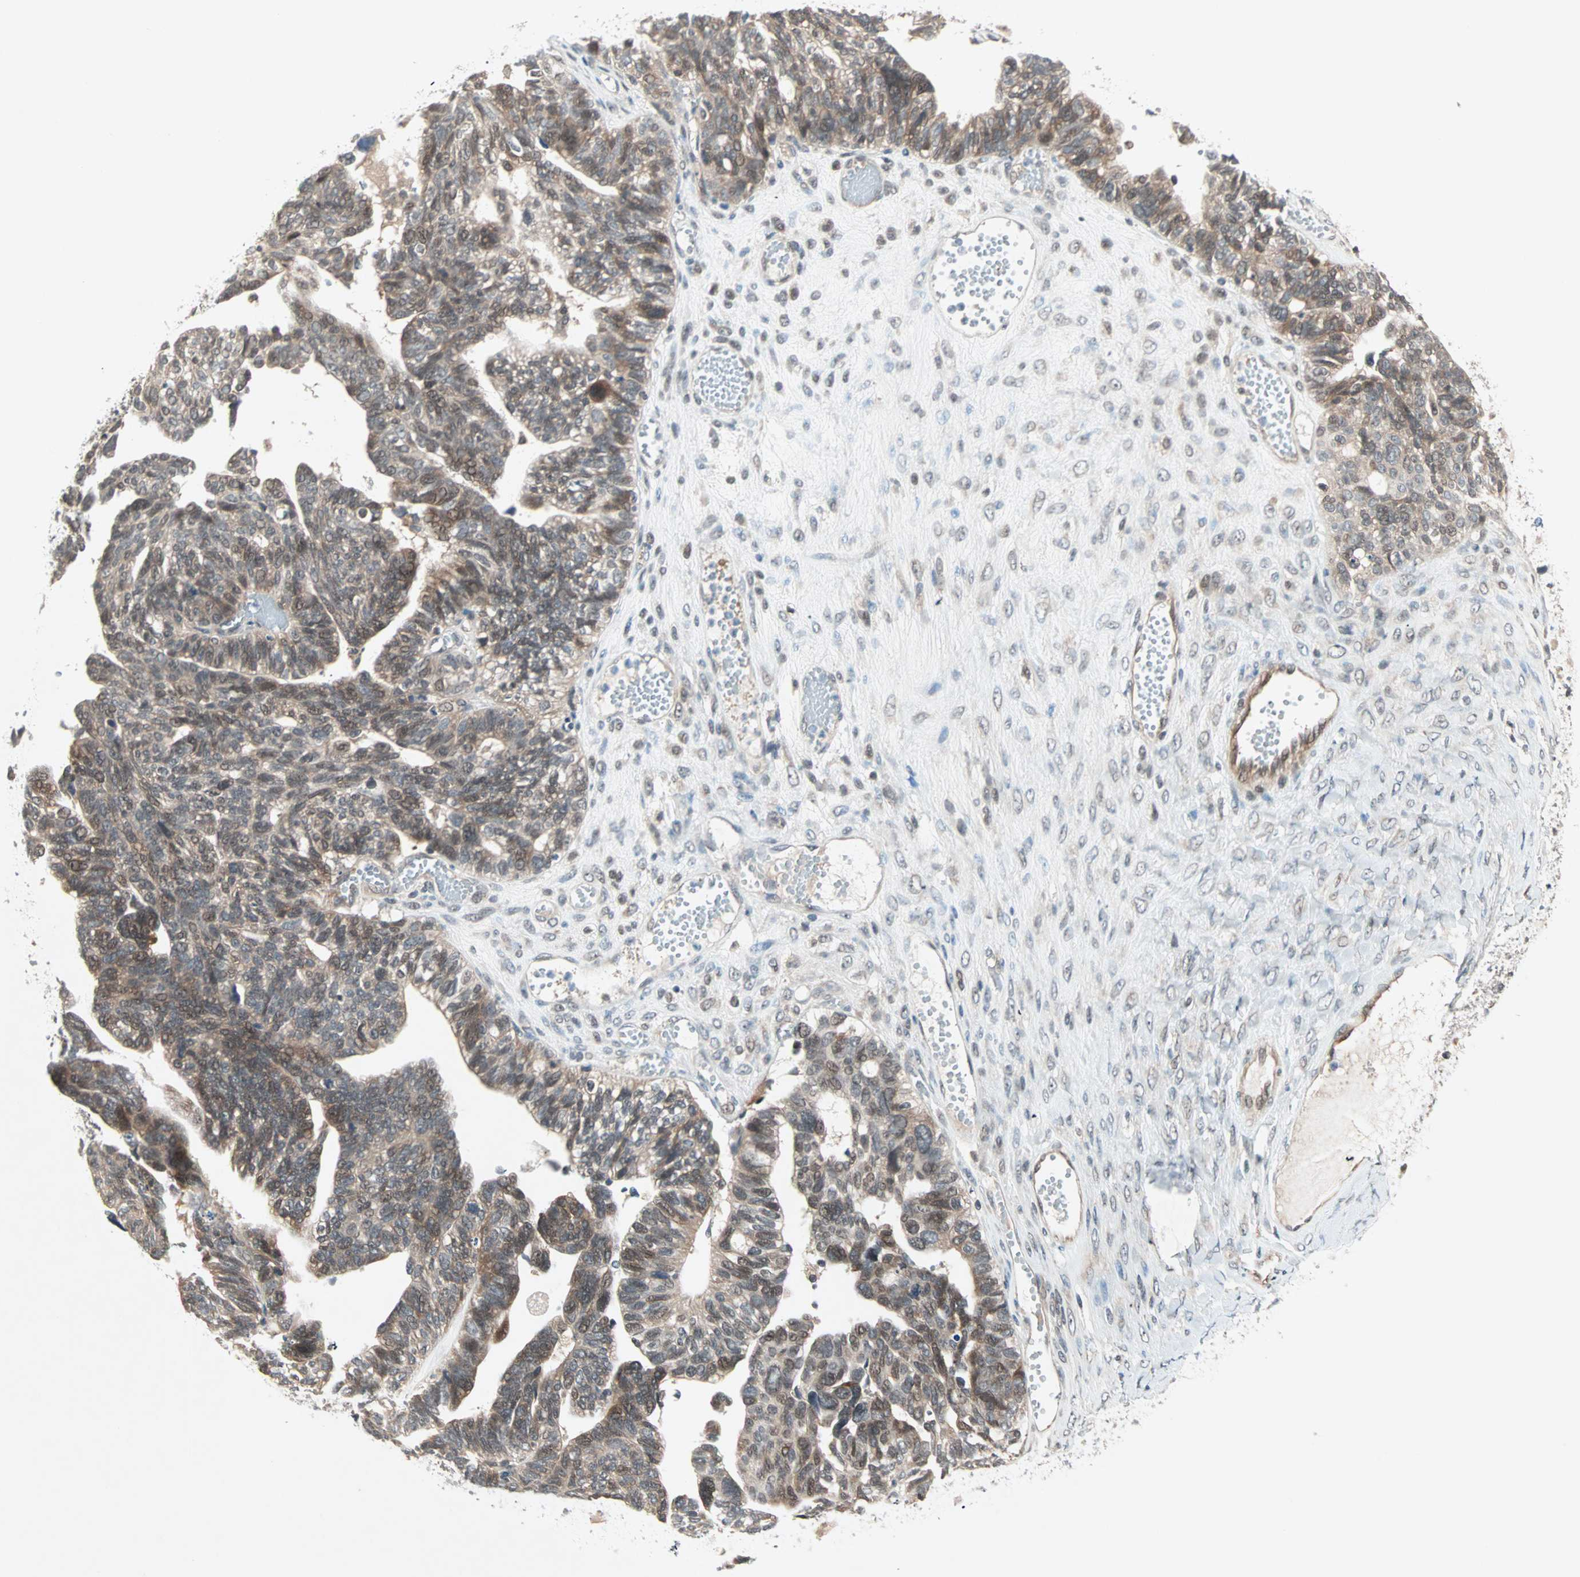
{"staining": {"intensity": "weak", "quantity": "25%-75%", "location": "cytoplasmic/membranous,nuclear"}, "tissue": "ovarian cancer", "cell_type": "Tumor cells", "image_type": "cancer", "snomed": [{"axis": "morphology", "description": "Cystadenocarcinoma, serous, NOS"}, {"axis": "topography", "description": "Ovary"}], "caption": "Ovarian cancer (serous cystadenocarcinoma) stained with a brown dye demonstrates weak cytoplasmic/membranous and nuclear positive staining in about 25%-75% of tumor cells.", "gene": "PGBD1", "patient": {"sex": "female", "age": 79}}